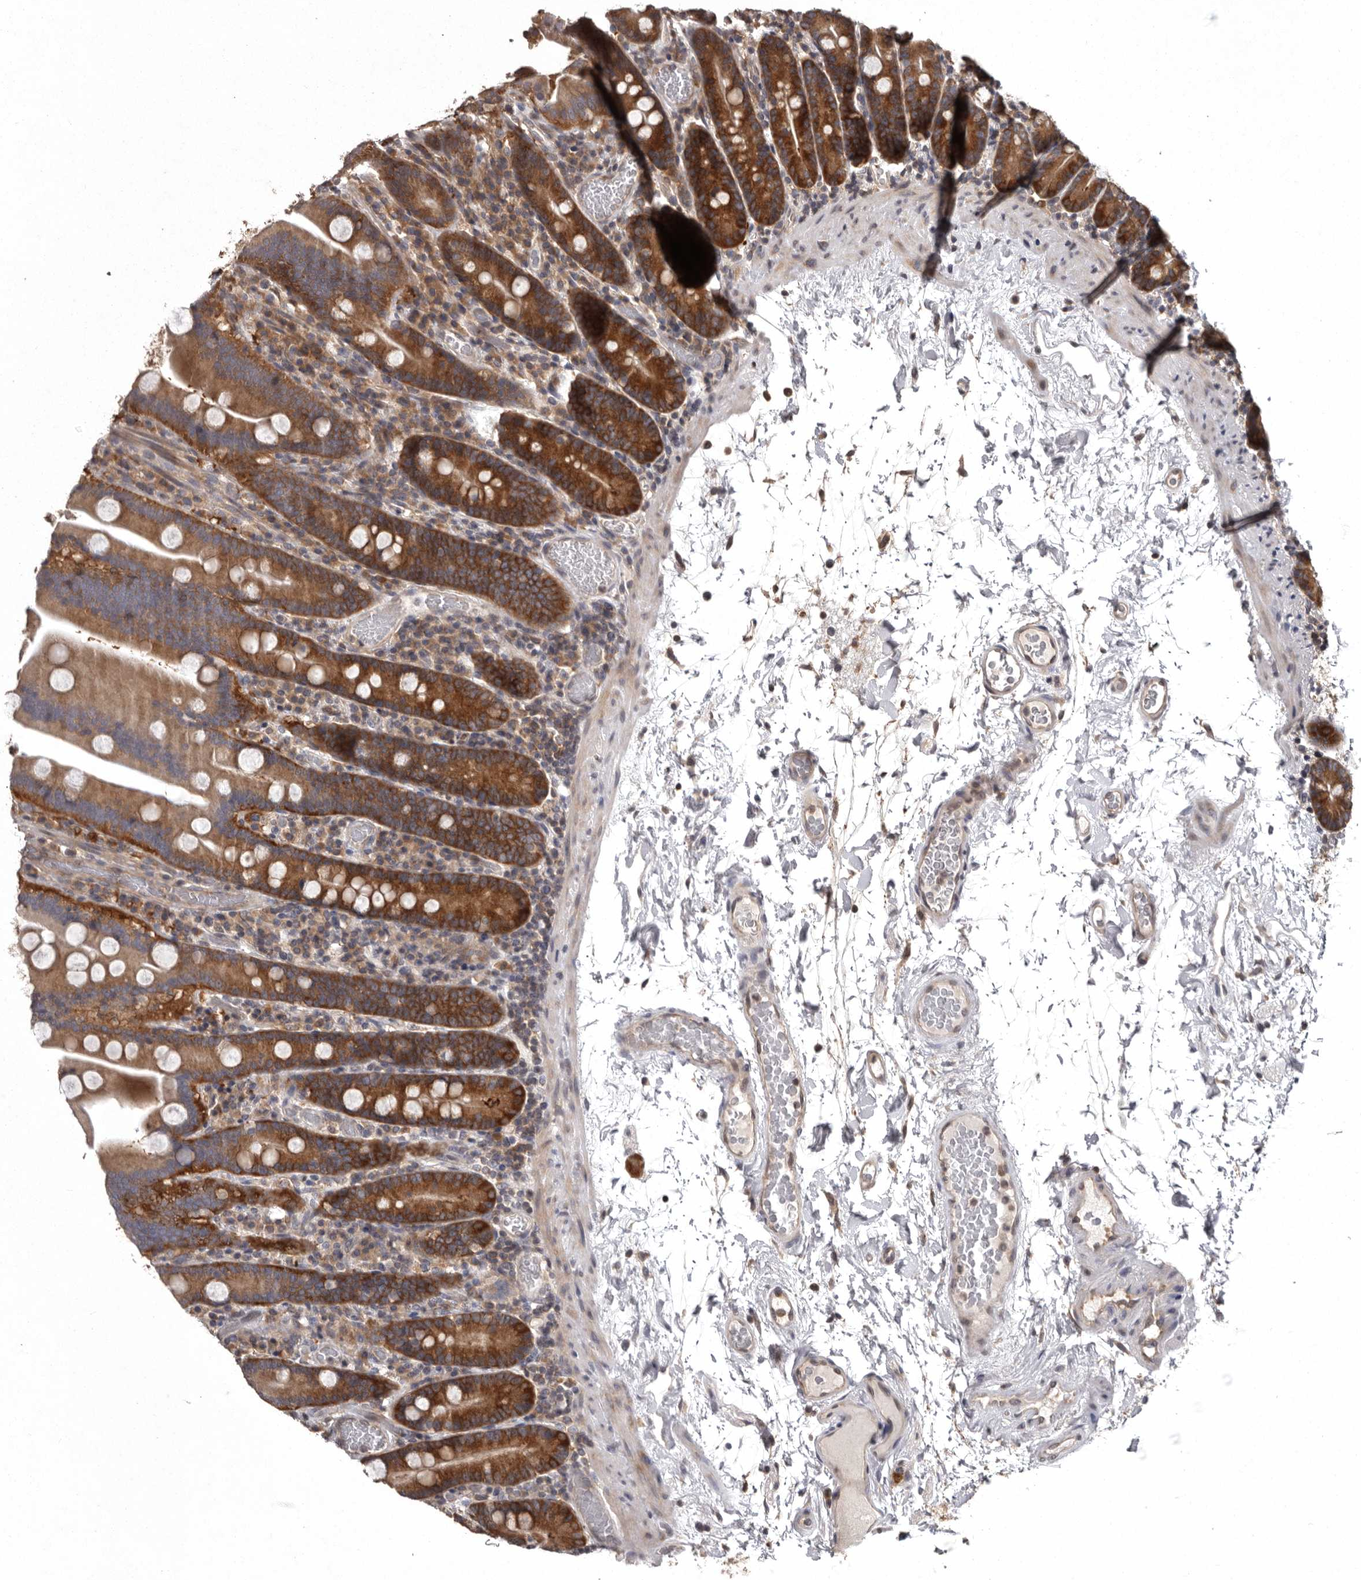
{"staining": {"intensity": "strong", "quantity": "25%-75%", "location": "cytoplasmic/membranous"}, "tissue": "duodenum", "cell_type": "Glandular cells", "image_type": "normal", "snomed": [{"axis": "morphology", "description": "Normal tissue, NOS"}, {"axis": "topography", "description": "Duodenum"}], "caption": "Duodenum stained with a protein marker reveals strong staining in glandular cells.", "gene": "DARS1", "patient": {"sex": "male", "age": 55}}